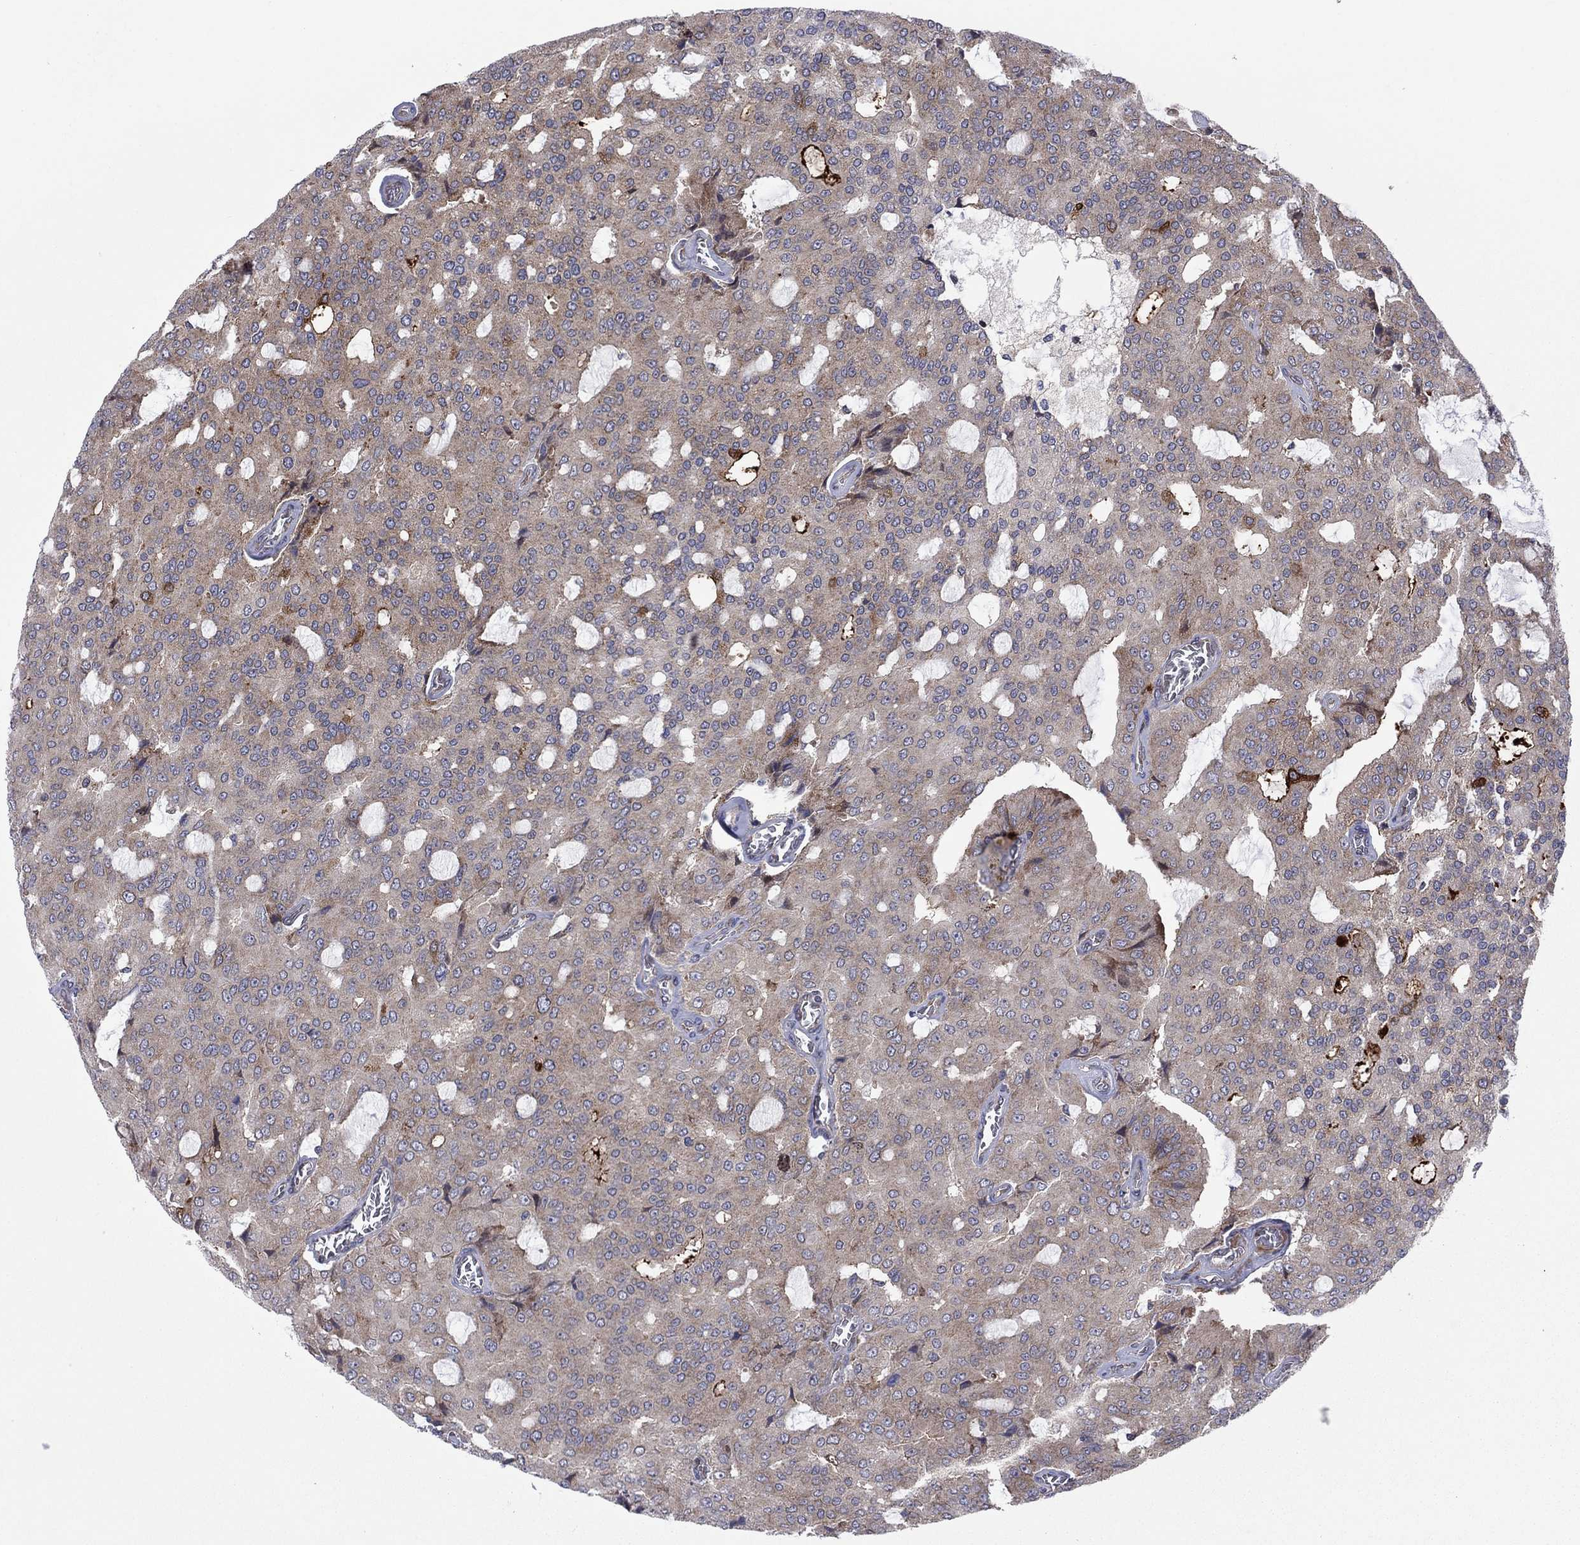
{"staining": {"intensity": "moderate", "quantity": "<25%", "location": "cytoplasmic/membranous"}, "tissue": "prostate cancer", "cell_type": "Tumor cells", "image_type": "cancer", "snomed": [{"axis": "morphology", "description": "Adenocarcinoma, NOS"}, {"axis": "topography", "description": "Prostate and seminal vesicle, NOS"}, {"axis": "topography", "description": "Prostate"}], "caption": "The micrograph demonstrates immunohistochemical staining of prostate cancer. There is moderate cytoplasmic/membranous staining is present in about <25% of tumor cells. The protein of interest is shown in brown color, while the nuclei are stained blue.", "gene": "GPR155", "patient": {"sex": "male", "age": 67}}